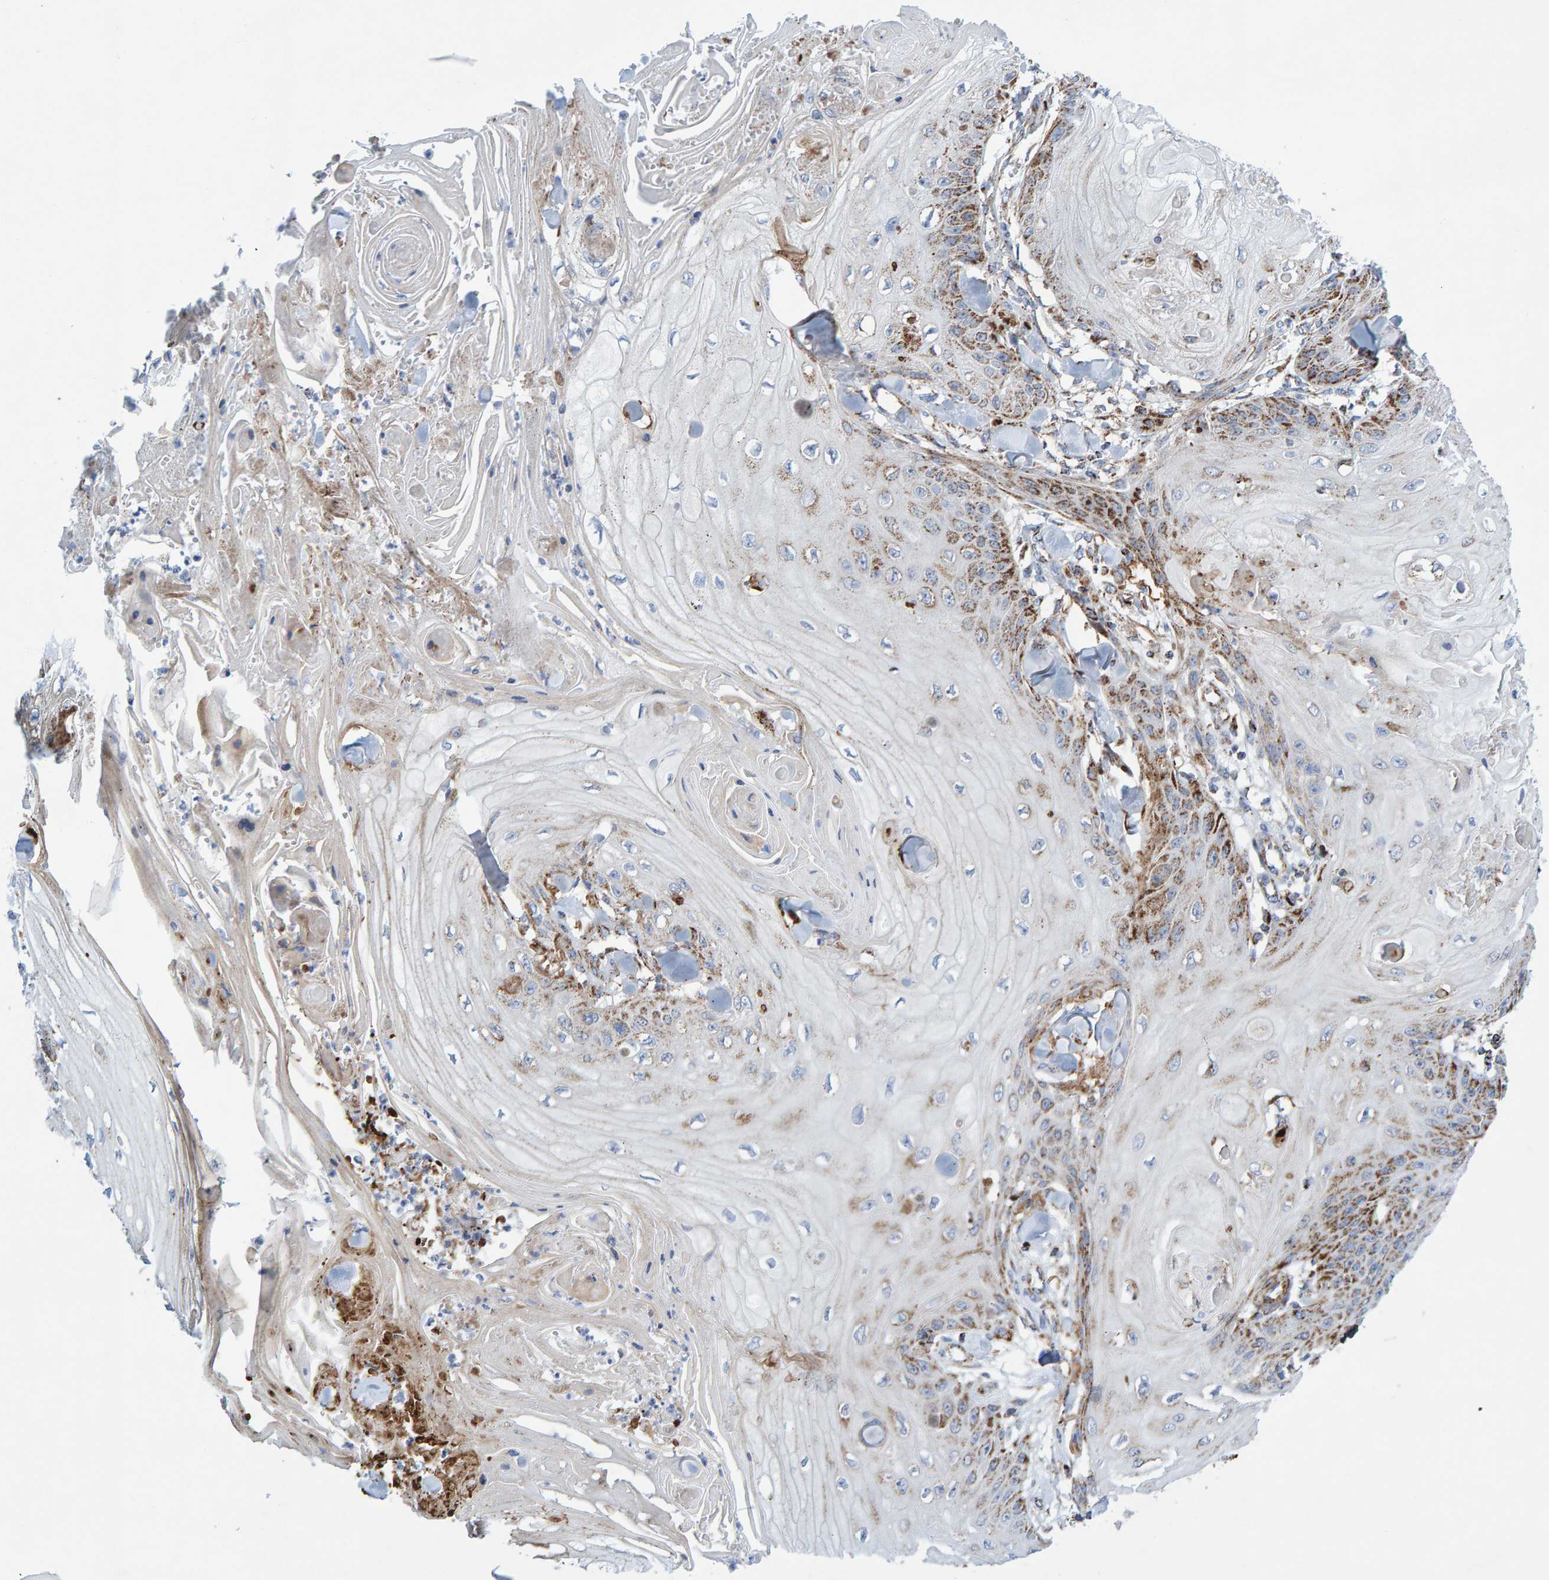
{"staining": {"intensity": "moderate", "quantity": "25%-75%", "location": "cytoplasmic/membranous"}, "tissue": "skin cancer", "cell_type": "Tumor cells", "image_type": "cancer", "snomed": [{"axis": "morphology", "description": "Squamous cell carcinoma, NOS"}, {"axis": "topography", "description": "Skin"}], "caption": "Skin squamous cell carcinoma stained with immunohistochemistry (IHC) exhibits moderate cytoplasmic/membranous expression in about 25%-75% of tumor cells. The staining was performed using DAB, with brown indicating positive protein expression. Nuclei are stained blue with hematoxylin.", "gene": "GGTA1", "patient": {"sex": "male", "age": 74}}